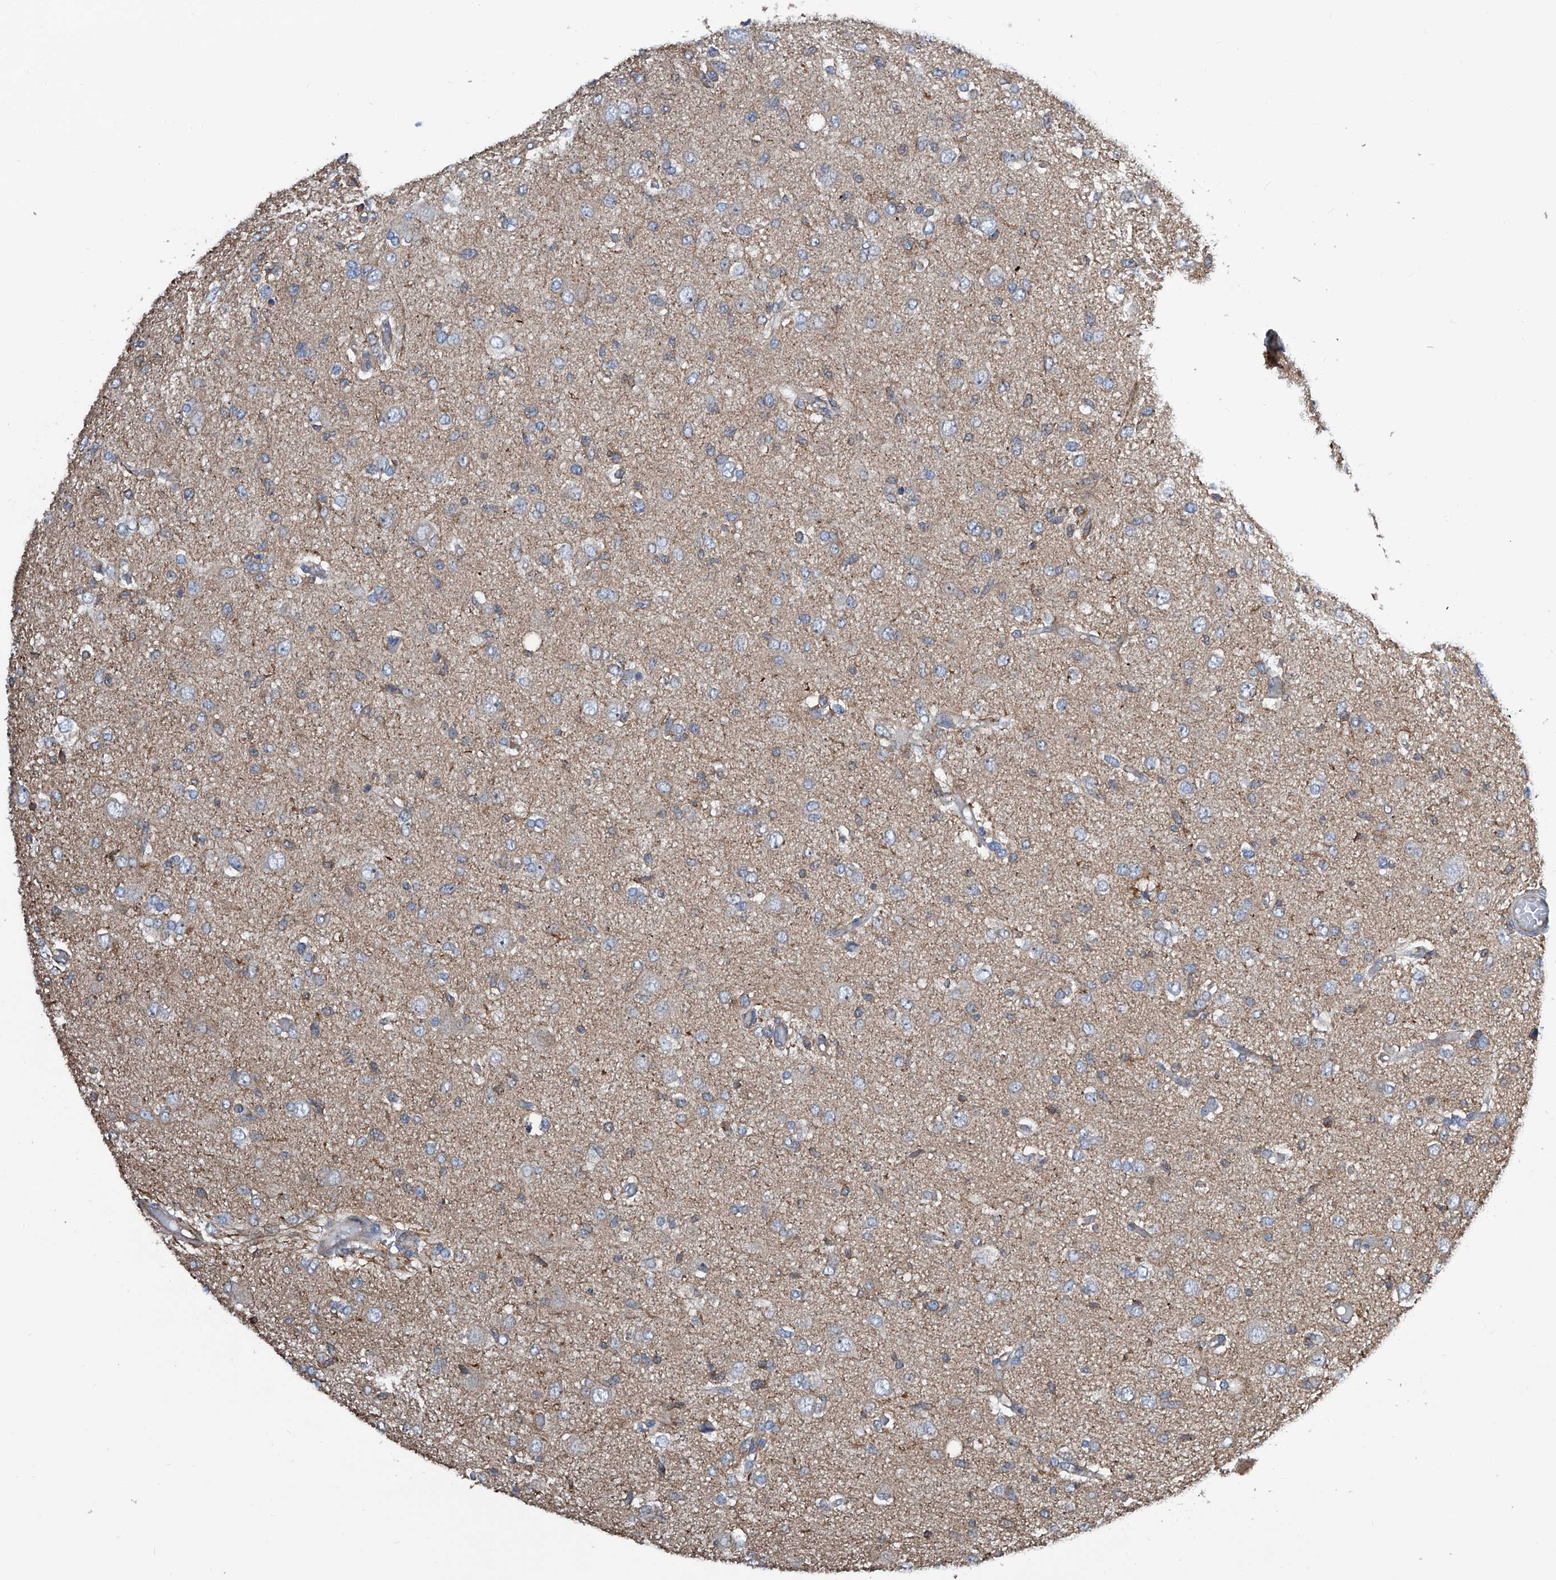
{"staining": {"intensity": "negative", "quantity": "none", "location": "none"}, "tissue": "glioma", "cell_type": "Tumor cells", "image_type": "cancer", "snomed": [{"axis": "morphology", "description": "Glioma, malignant, High grade"}, {"axis": "topography", "description": "Brain"}], "caption": "This histopathology image is of malignant high-grade glioma stained with IHC to label a protein in brown with the nuclei are counter-stained blue. There is no expression in tumor cells.", "gene": "ZNF484", "patient": {"sex": "female", "age": 59}}